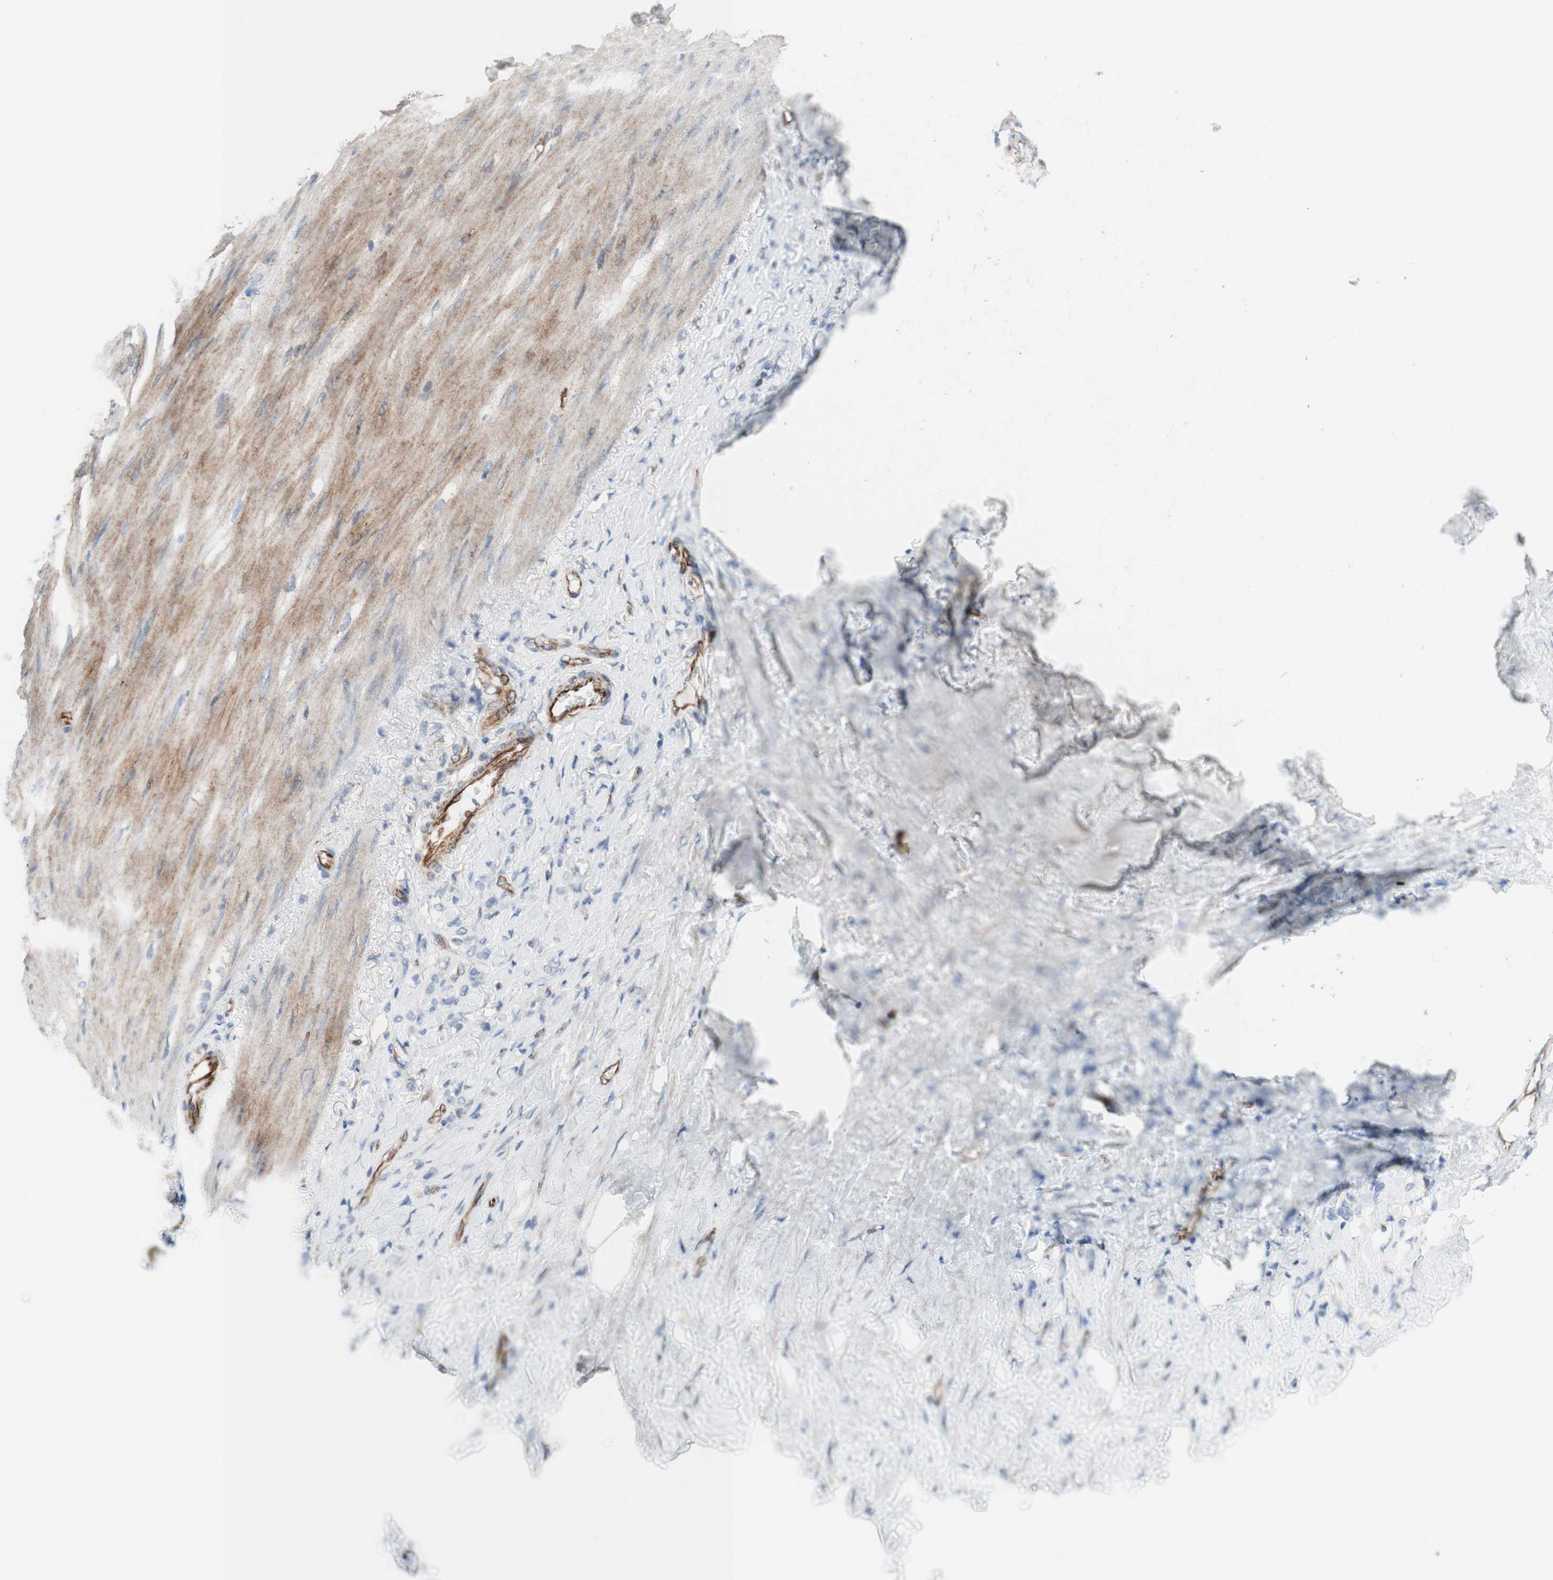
{"staining": {"intensity": "negative", "quantity": "none", "location": "none"}, "tissue": "stomach cancer", "cell_type": "Tumor cells", "image_type": "cancer", "snomed": [{"axis": "morphology", "description": "Adenocarcinoma, NOS"}, {"axis": "topography", "description": "Stomach"}], "caption": "Immunohistochemistry (IHC) photomicrograph of neoplastic tissue: stomach cancer stained with DAB demonstrates no significant protein positivity in tumor cells. The staining was performed using DAB to visualize the protein expression in brown, while the nuclei were stained in blue with hematoxylin (Magnification: 20x).", "gene": "POU2AF1", "patient": {"sex": "male", "age": 82}}